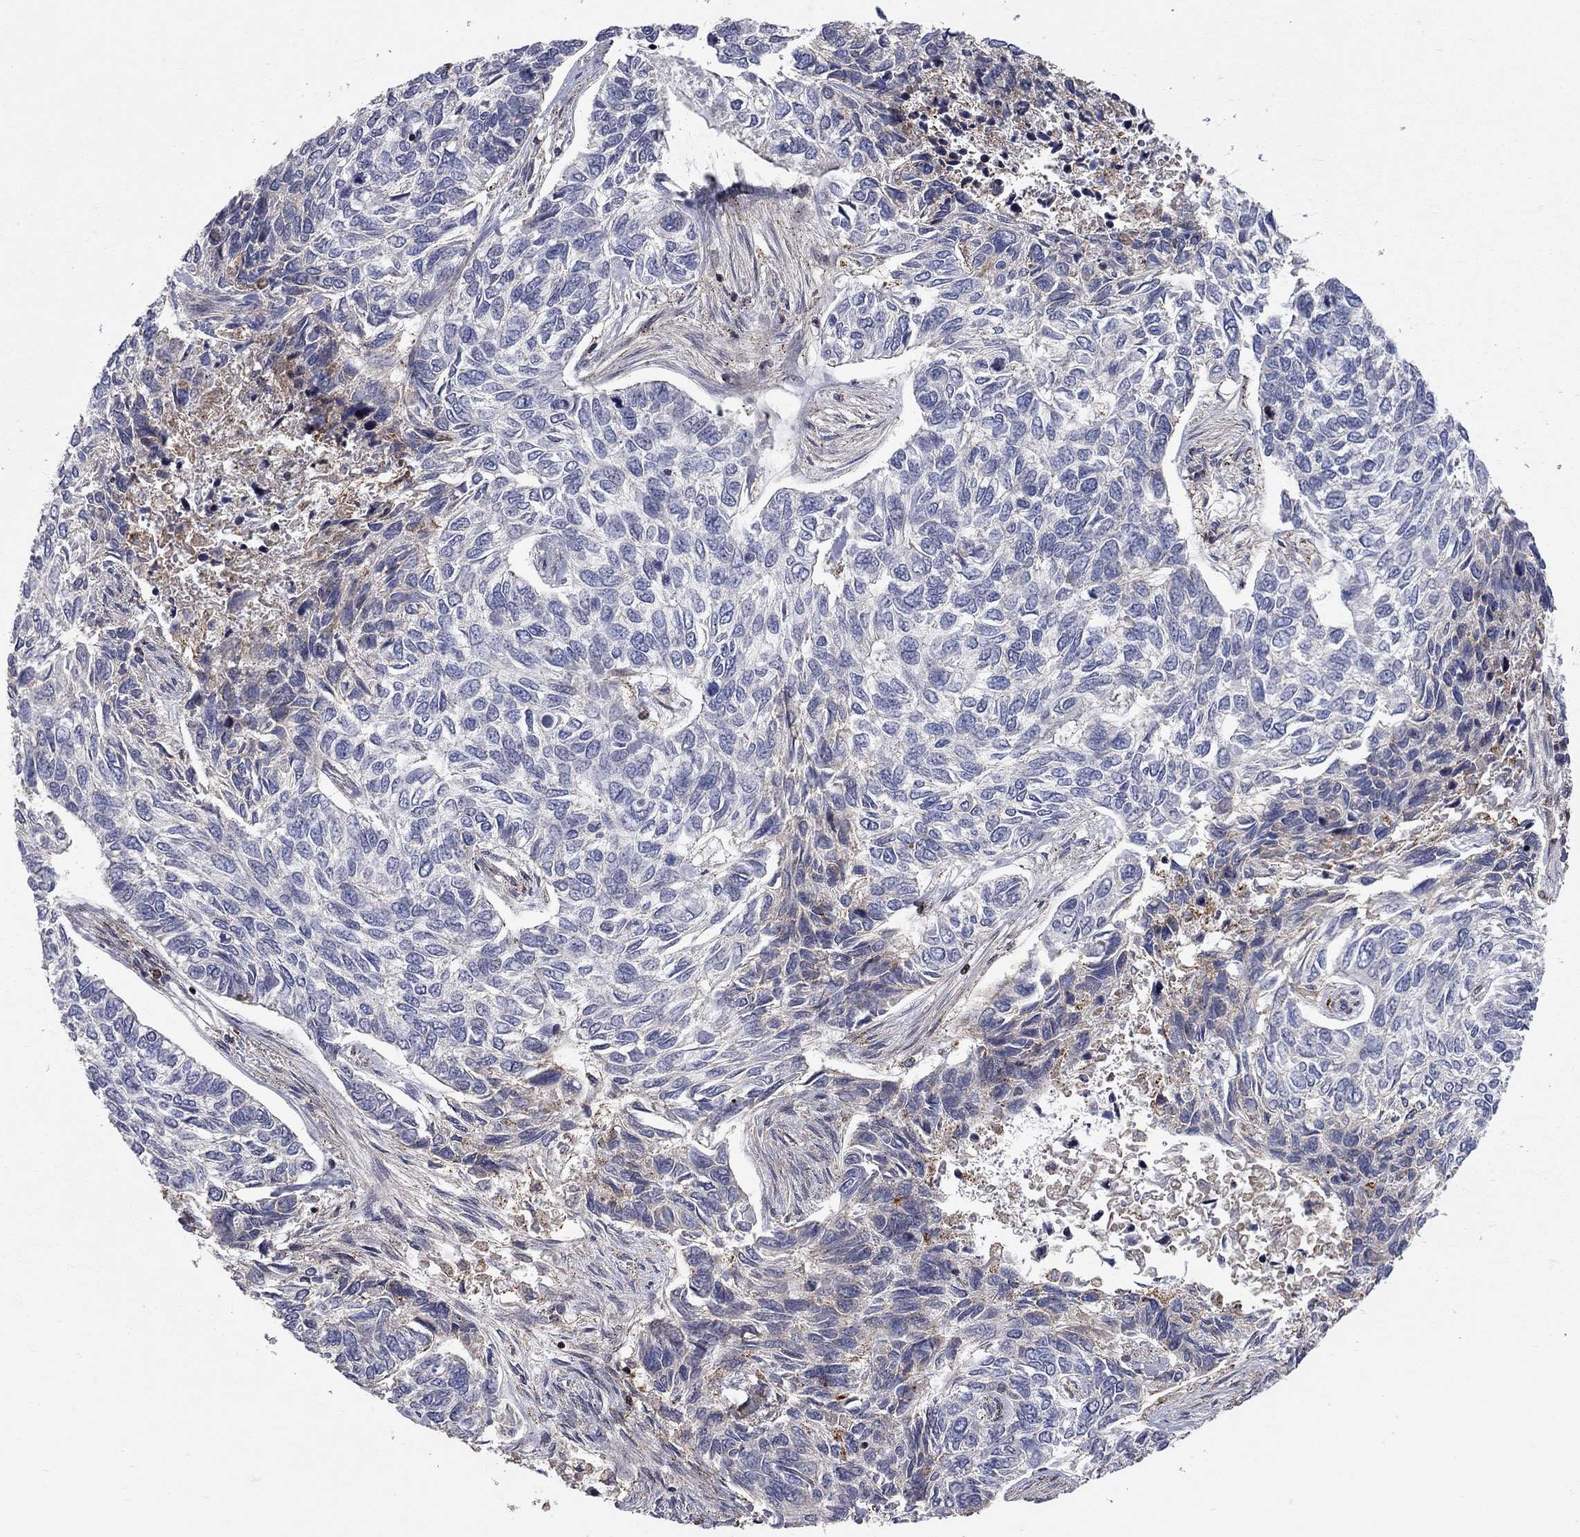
{"staining": {"intensity": "weak", "quantity": "<25%", "location": "cytoplasmic/membranous"}, "tissue": "skin cancer", "cell_type": "Tumor cells", "image_type": "cancer", "snomed": [{"axis": "morphology", "description": "Basal cell carcinoma"}, {"axis": "topography", "description": "Skin"}], "caption": "Protein analysis of skin cancer demonstrates no significant staining in tumor cells.", "gene": "ERN2", "patient": {"sex": "female", "age": 65}}